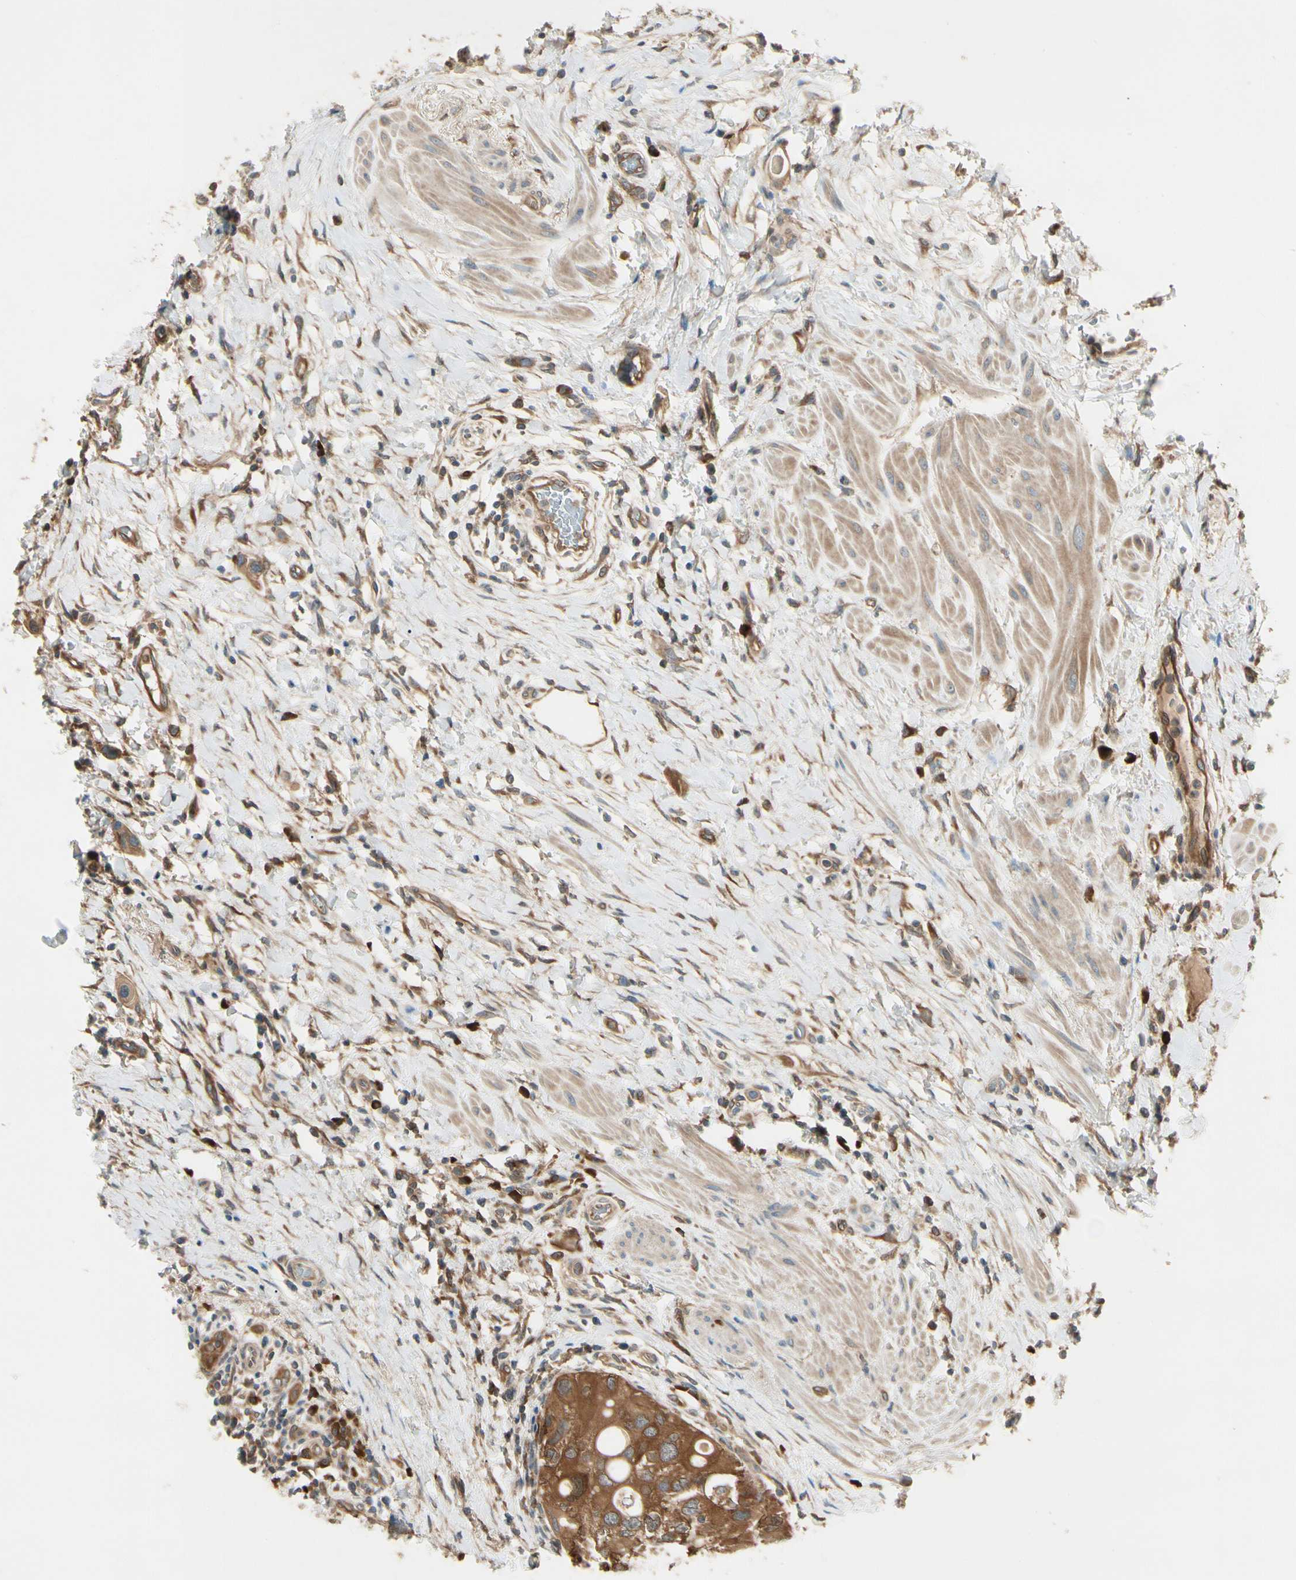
{"staining": {"intensity": "strong", "quantity": ">75%", "location": "cytoplasmic/membranous"}, "tissue": "urothelial cancer", "cell_type": "Tumor cells", "image_type": "cancer", "snomed": [{"axis": "morphology", "description": "Urothelial carcinoma, High grade"}, {"axis": "topography", "description": "Urinary bladder"}], "caption": "This is a histology image of immunohistochemistry staining of urothelial cancer, which shows strong staining in the cytoplasmic/membranous of tumor cells.", "gene": "NME1-NME2", "patient": {"sex": "female", "age": 56}}